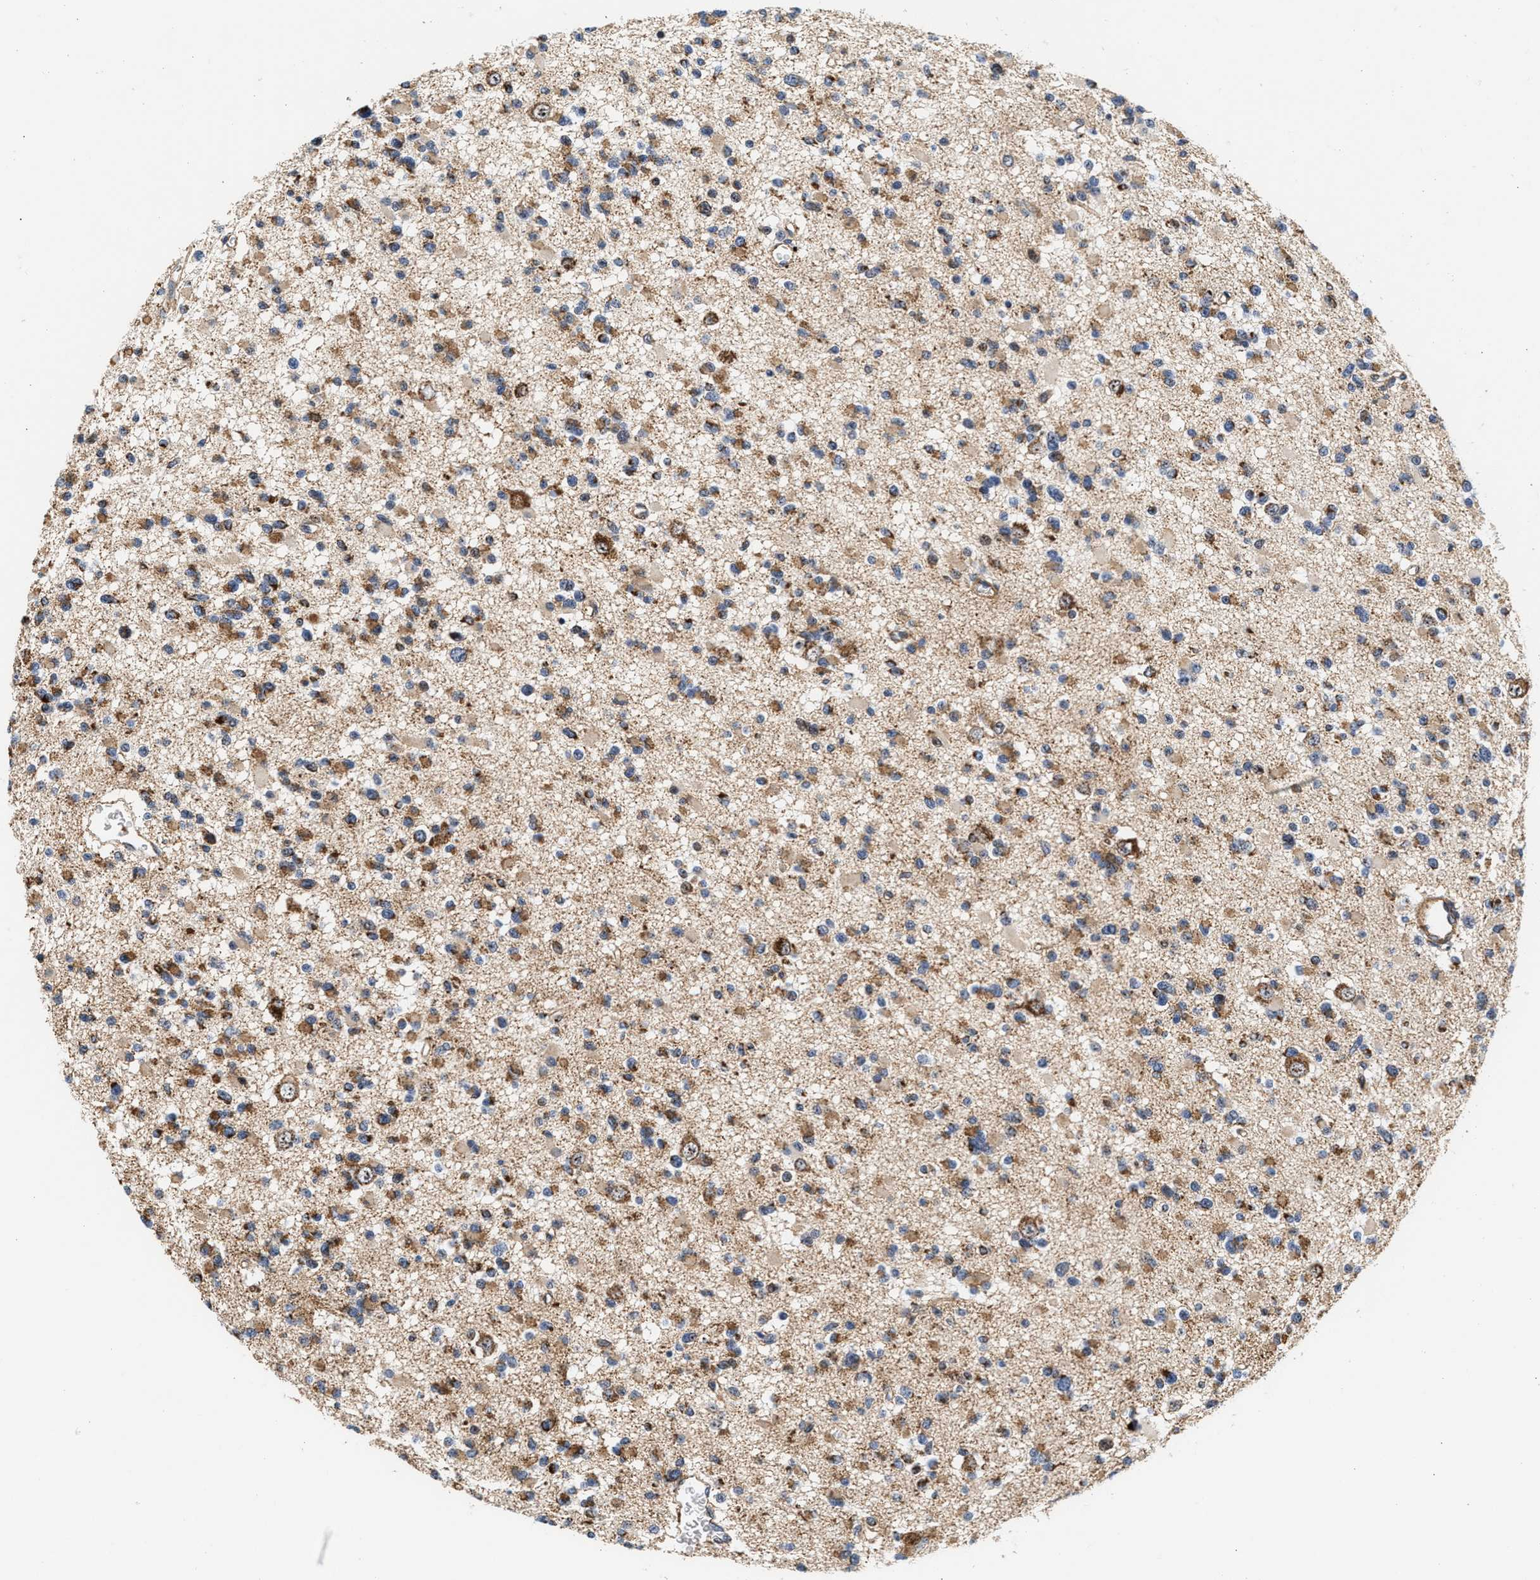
{"staining": {"intensity": "moderate", "quantity": ">75%", "location": "cytoplasmic/membranous"}, "tissue": "glioma", "cell_type": "Tumor cells", "image_type": "cancer", "snomed": [{"axis": "morphology", "description": "Glioma, malignant, Low grade"}, {"axis": "topography", "description": "Brain"}], "caption": "Glioma stained for a protein shows moderate cytoplasmic/membranous positivity in tumor cells.", "gene": "SGK1", "patient": {"sex": "female", "age": 22}}